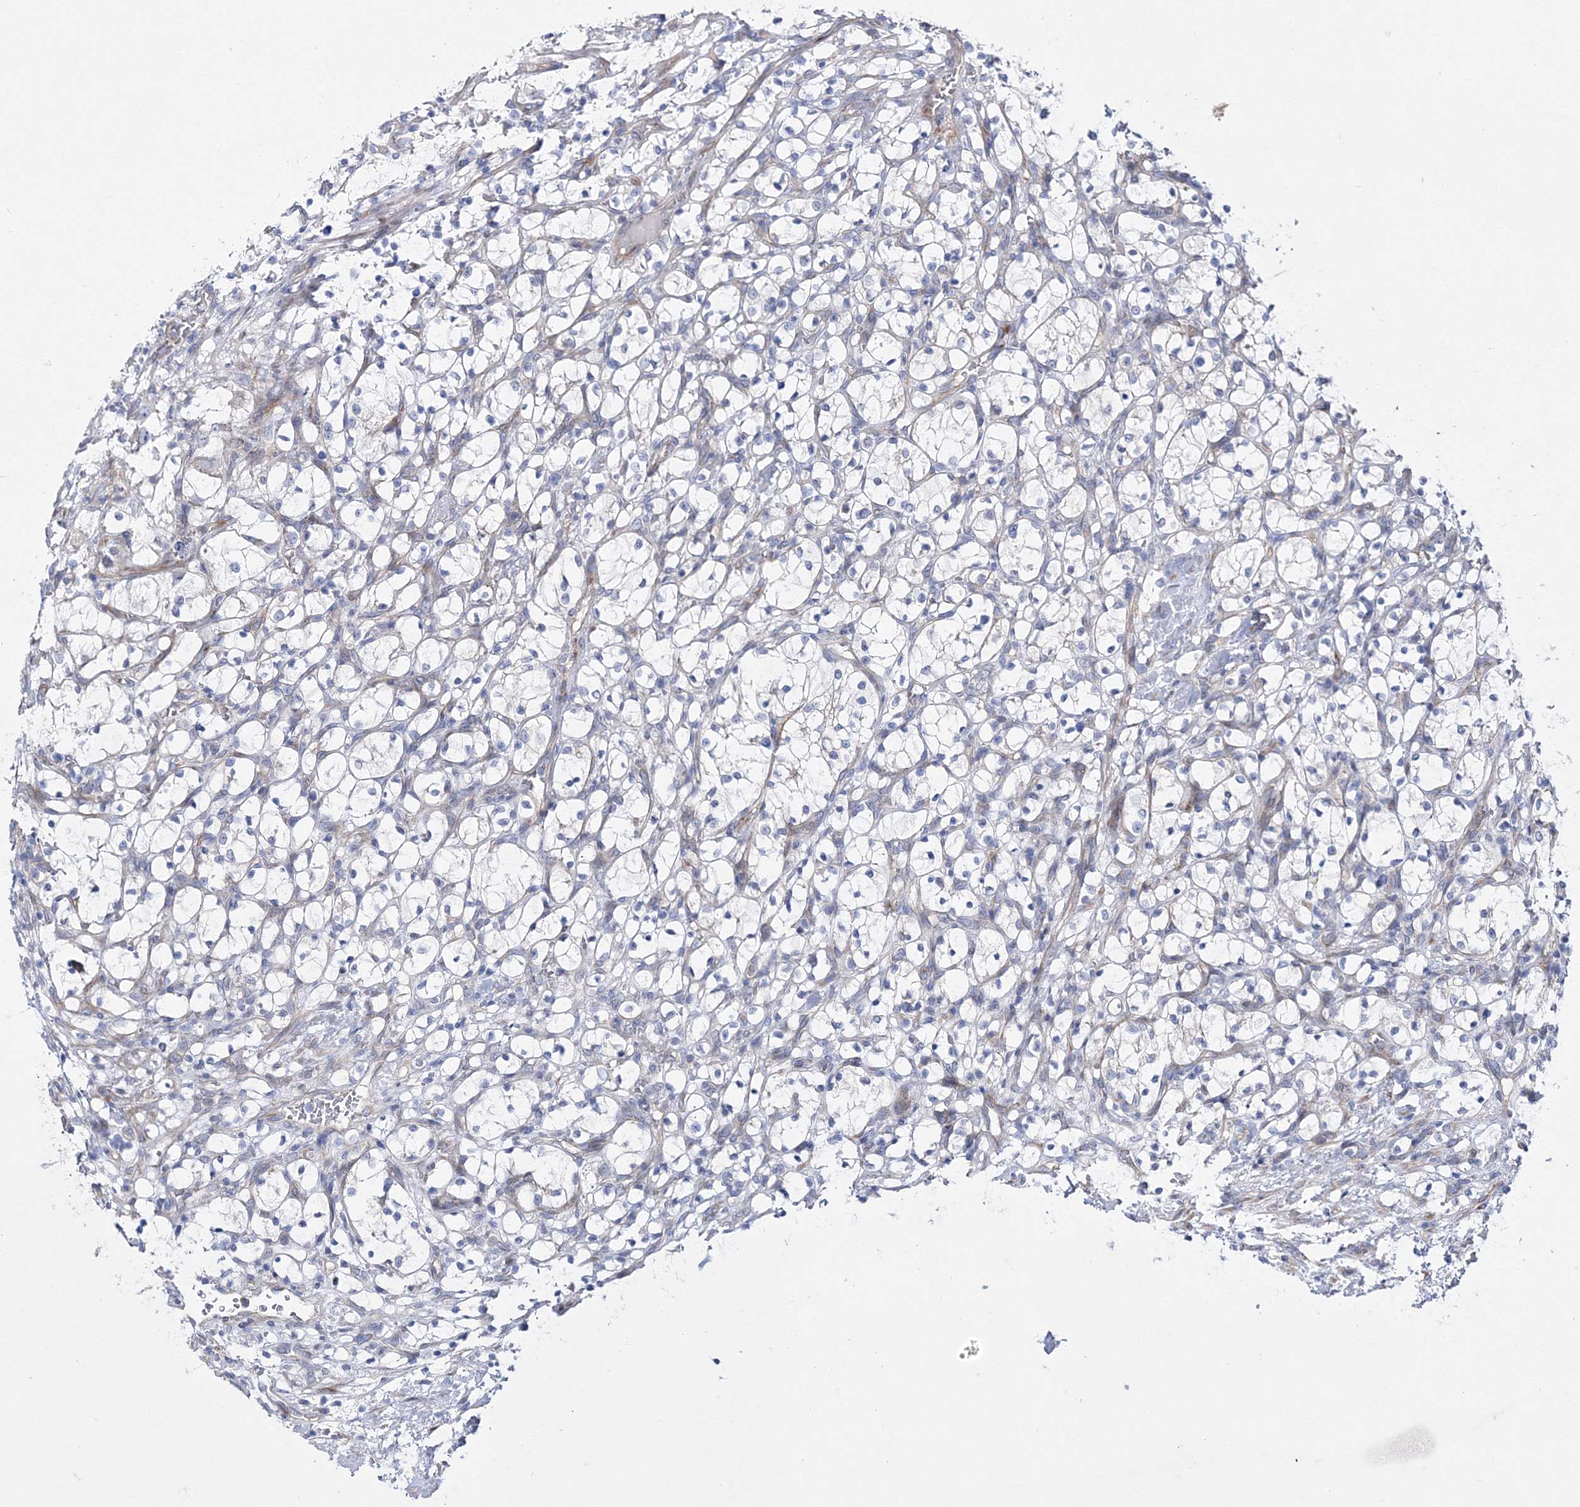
{"staining": {"intensity": "negative", "quantity": "none", "location": "none"}, "tissue": "renal cancer", "cell_type": "Tumor cells", "image_type": "cancer", "snomed": [{"axis": "morphology", "description": "Adenocarcinoma, NOS"}, {"axis": "topography", "description": "Kidney"}], "caption": "Tumor cells show no significant positivity in renal cancer (adenocarcinoma).", "gene": "ARHGAP32", "patient": {"sex": "female", "age": 69}}